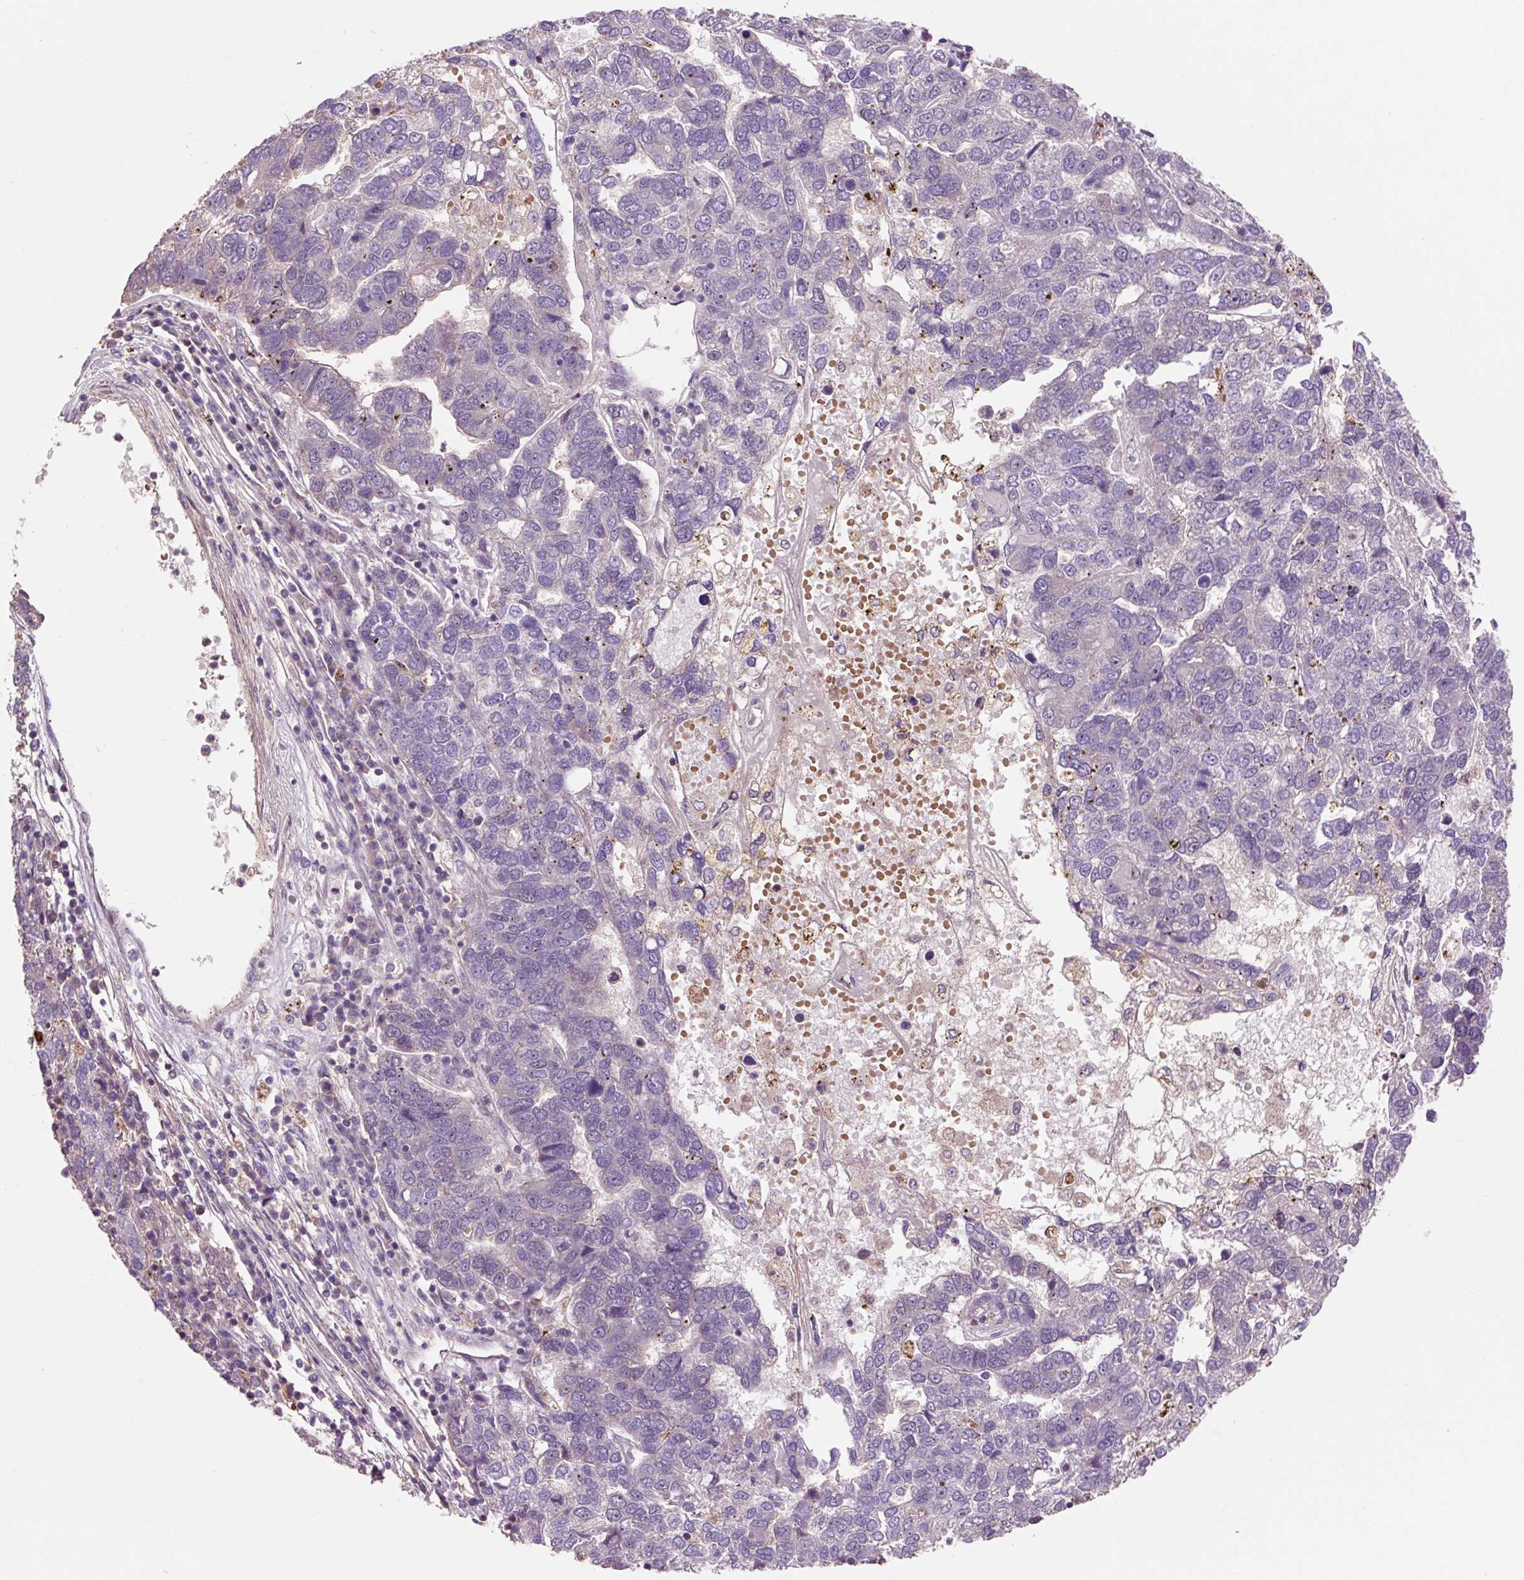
{"staining": {"intensity": "negative", "quantity": "none", "location": "none"}, "tissue": "pancreatic cancer", "cell_type": "Tumor cells", "image_type": "cancer", "snomed": [{"axis": "morphology", "description": "Adenocarcinoma, NOS"}, {"axis": "topography", "description": "Pancreas"}], "caption": "The immunohistochemistry (IHC) image has no significant positivity in tumor cells of pancreatic adenocarcinoma tissue. (Stains: DAB (3,3'-diaminobenzidine) immunohistochemistry (IHC) with hematoxylin counter stain, Microscopy: brightfield microscopy at high magnification).", "gene": "PRIMPOL", "patient": {"sex": "female", "age": 61}}